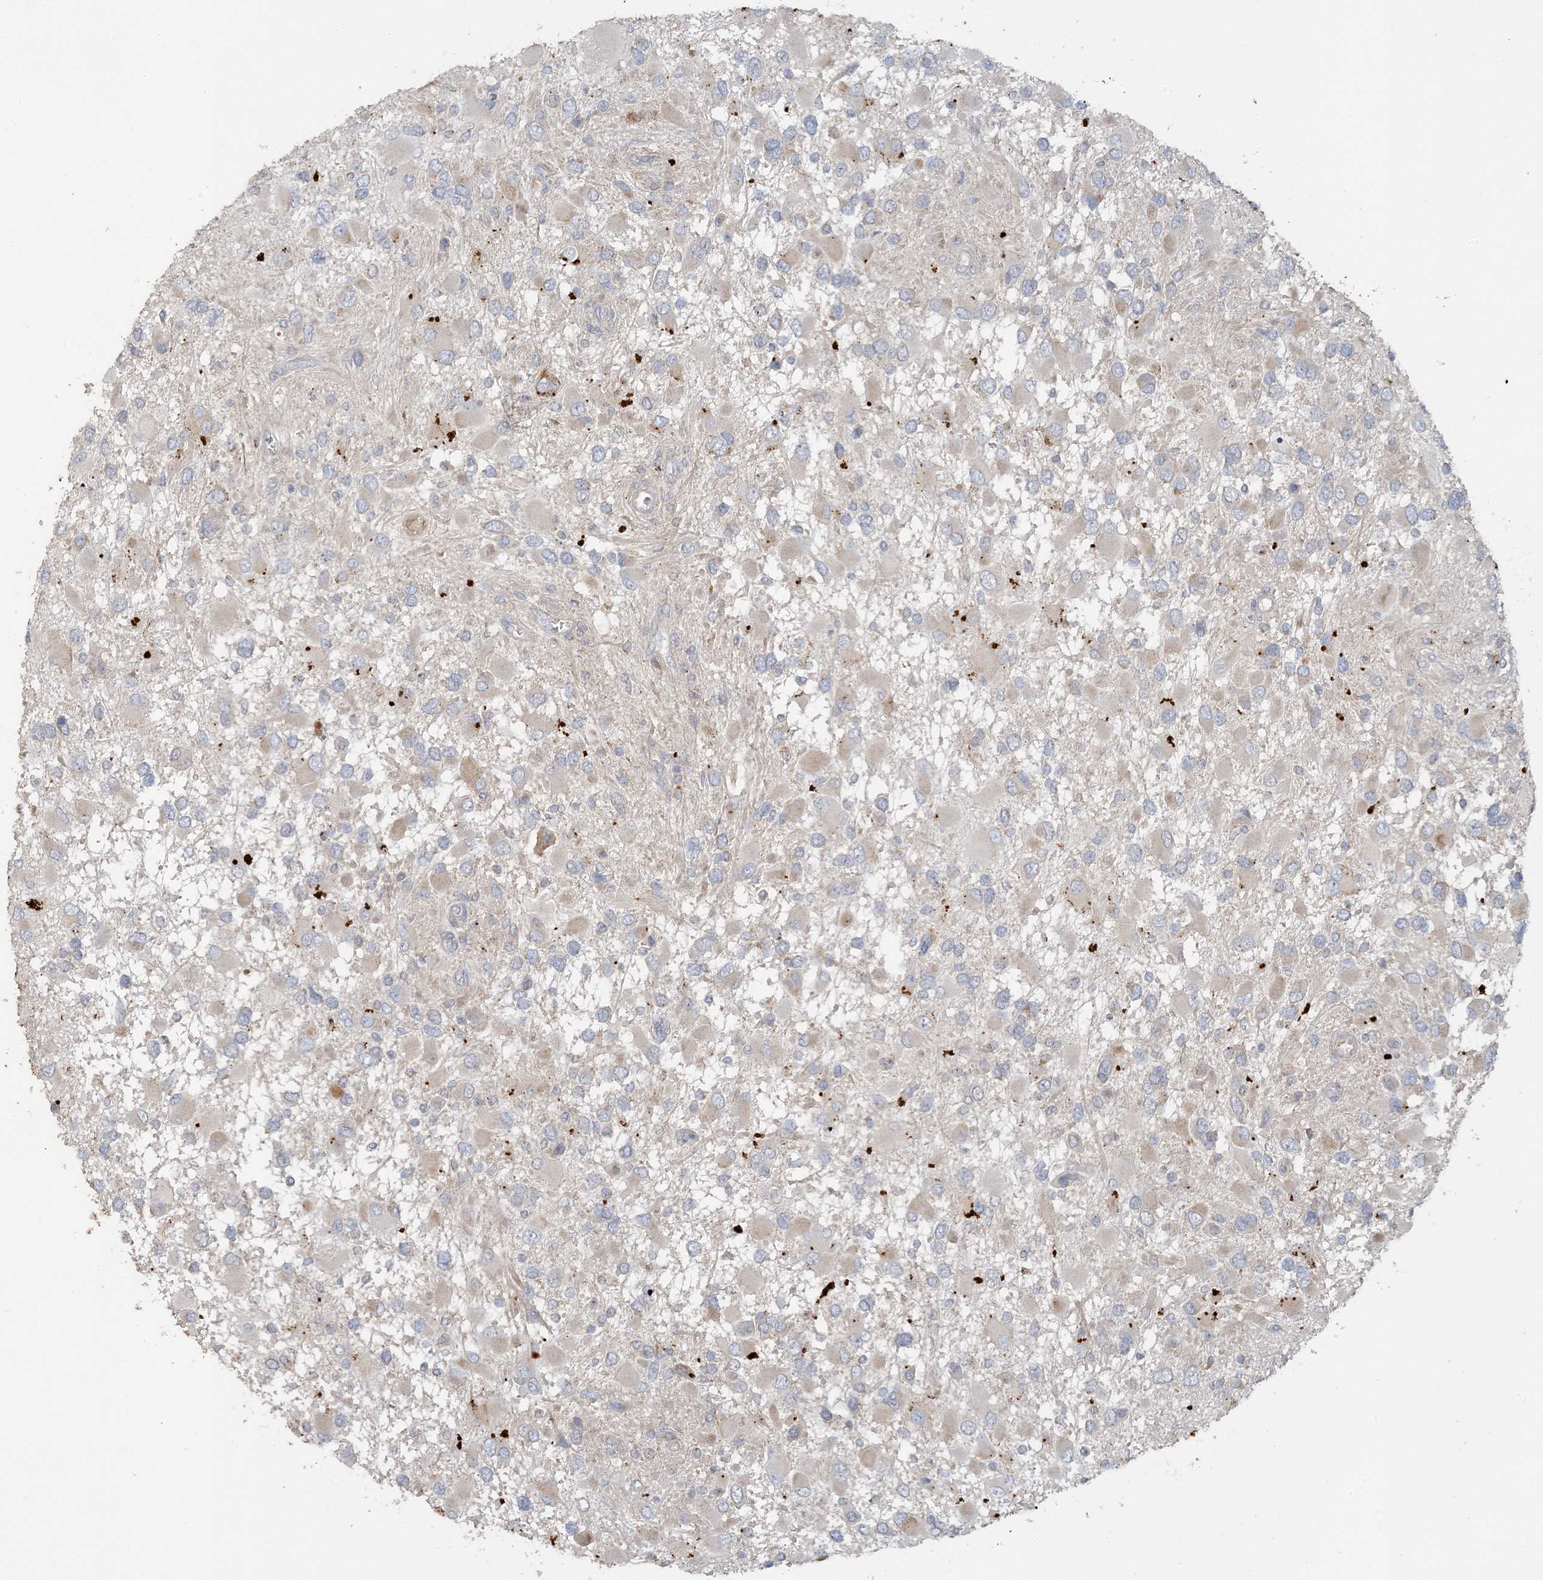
{"staining": {"intensity": "weak", "quantity": "<25%", "location": "cytoplasmic/membranous"}, "tissue": "glioma", "cell_type": "Tumor cells", "image_type": "cancer", "snomed": [{"axis": "morphology", "description": "Glioma, malignant, High grade"}, {"axis": "topography", "description": "Brain"}], "caption": "This is an immunohistochemistry image of glioma. There is no positivity in tumor cells.", "gene": "LTN1", "patient": {"sex": "male", "age": 53}}